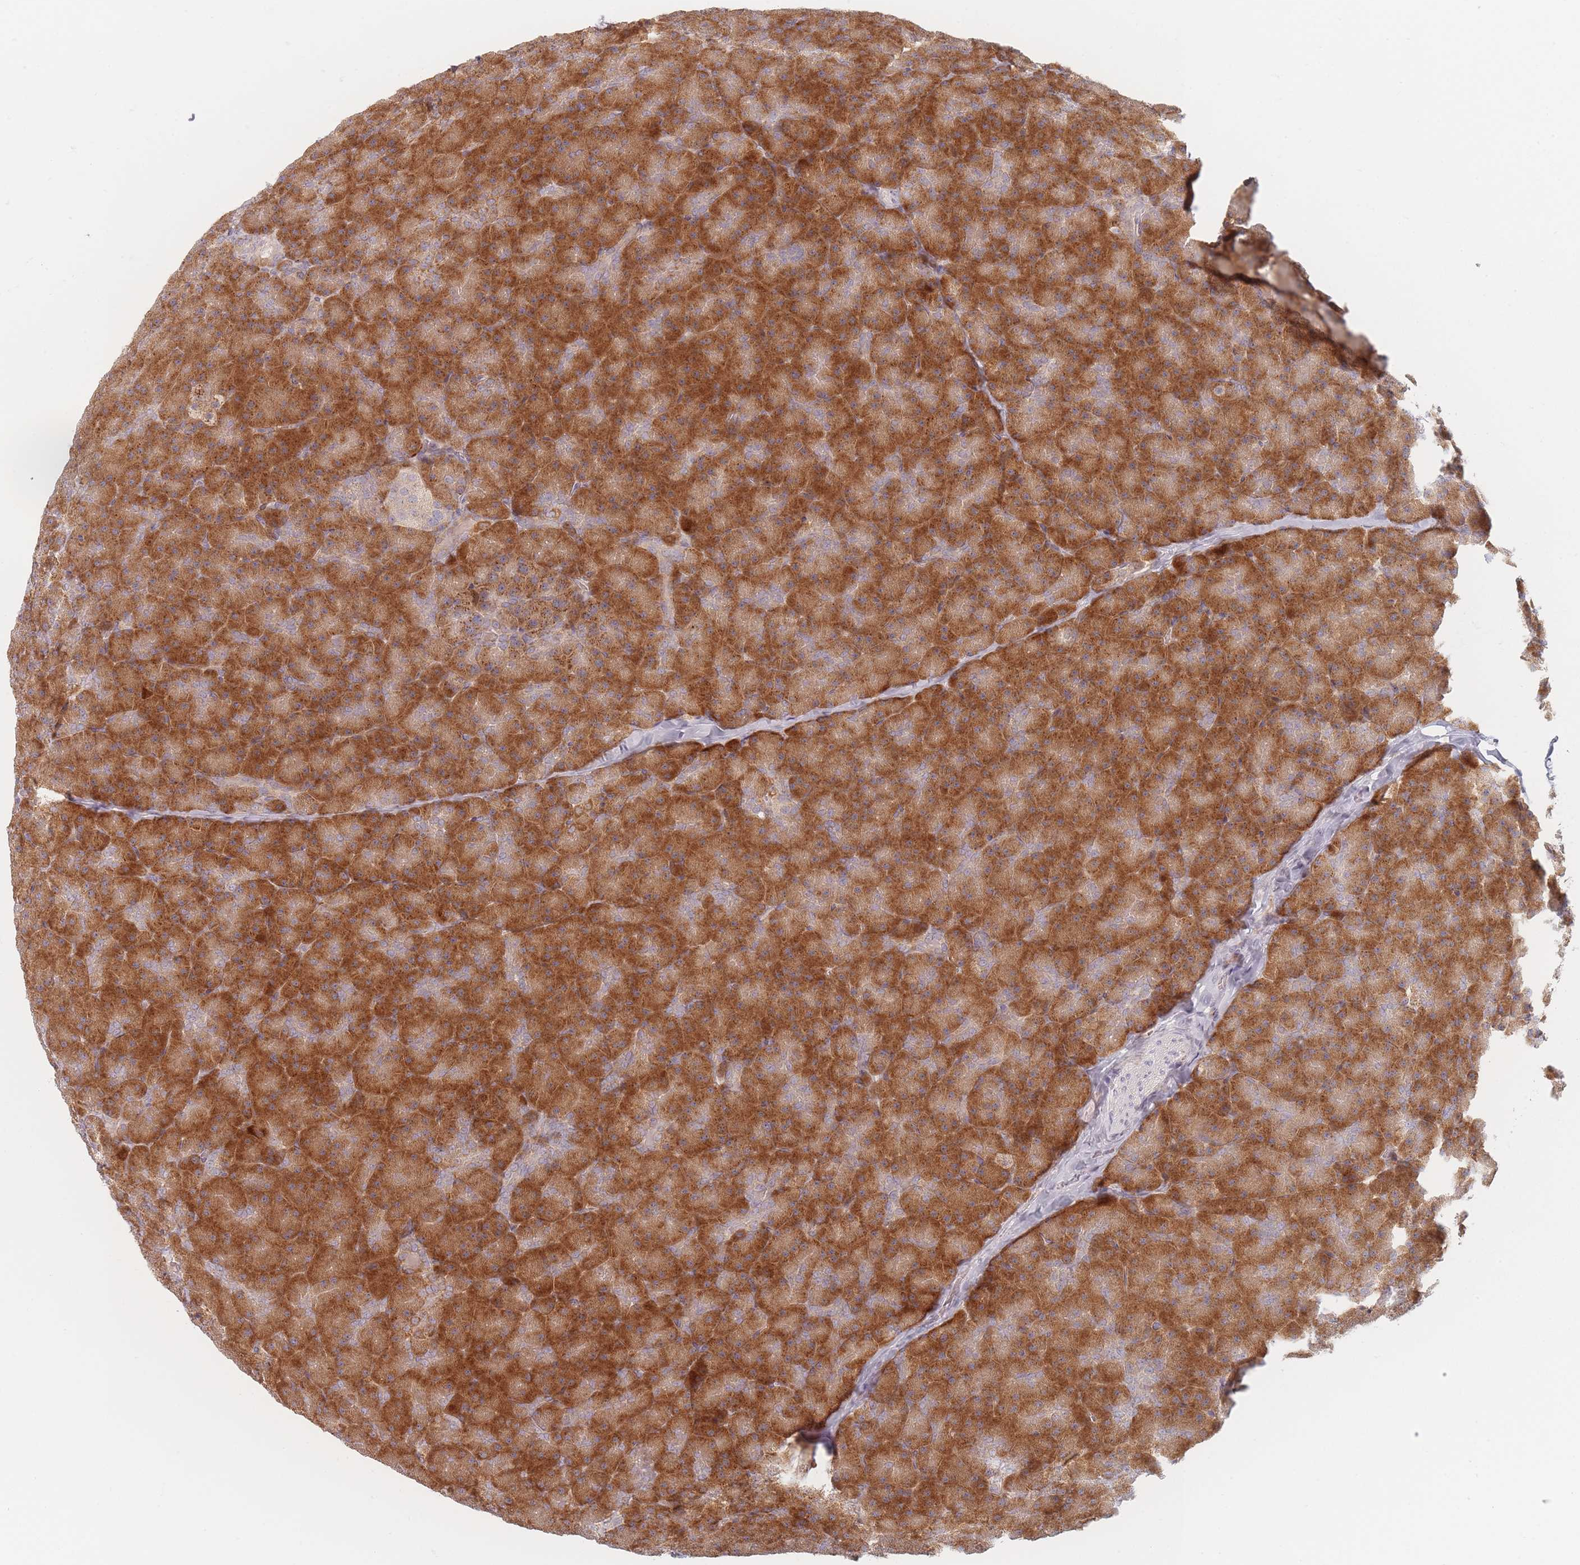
{"staining": {"intensity": "strong", "quantity": ">75%", "location": "cytoplasmic/membranous"}, "tissue": "pancreas", "cell_type": "Exocrine glandular cells", "image_type": "normal", "snomed": [{"axis": "morphology", "description": "Normal tissue, NOS"}, {"axis": "topography", "description": "Pancreas"}], "caption": "The histopathology image reveals staining of benign pancreas, revealing strong cytoplasmic/membranous protein staining (brown color) within exocrine glandular cells. Ihc stains the protein of interest in brown and the nuclei are stained blue.", "gene": "ZKSCAN7", "patient": {"sex": "male", "age": 36}}